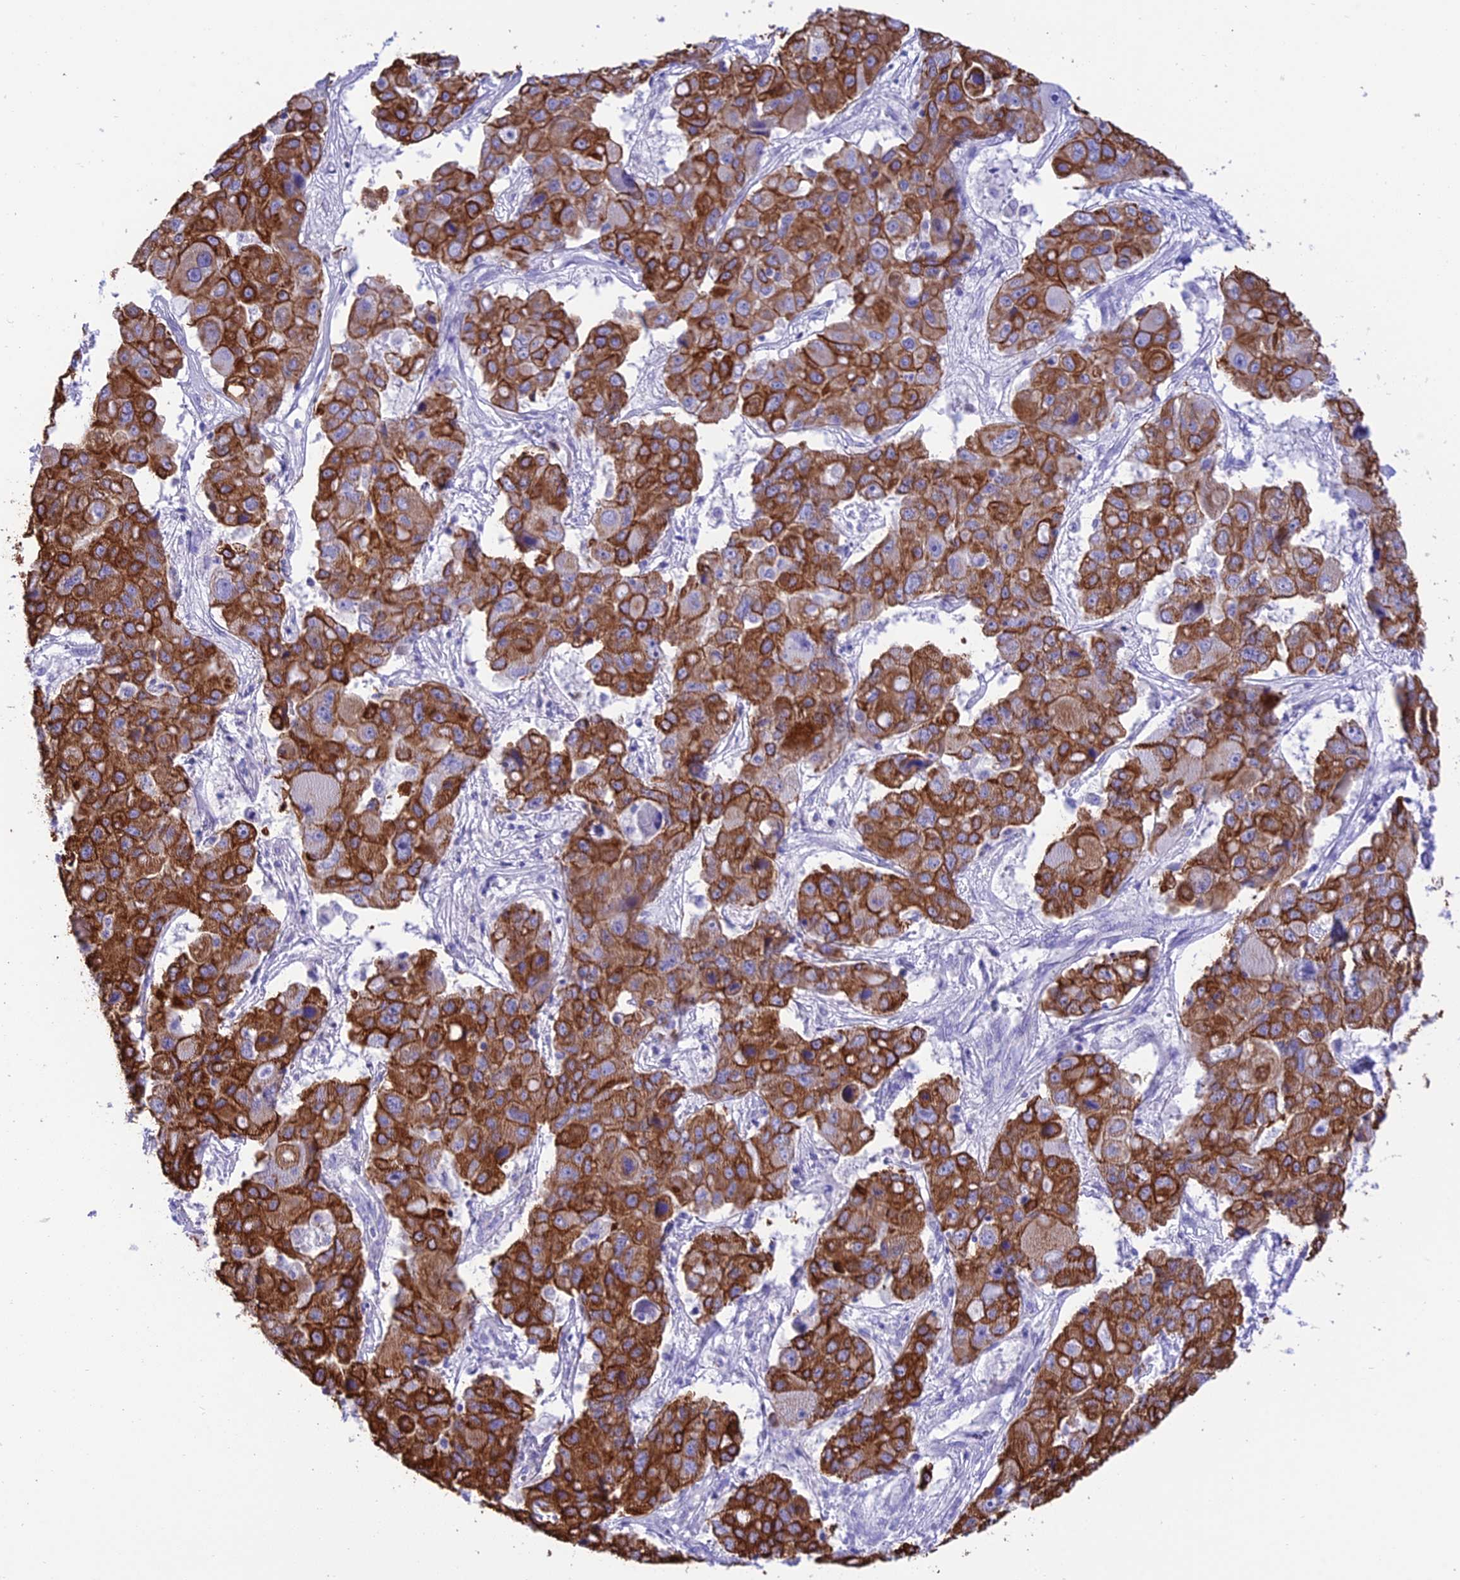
{"staining": {"intensity": "strong", "quantity": ">75%", "location": "cytoplasmic/membranous"}, "tissue": "liver cancer", "cell_type": "Tumor cells", "image_type": "cancer", "snomed": [{"axis": "morphology", "description": "Cholangiocarcinoma"}, {"axis": "topography", "description": "Liver"}], "caption": "Immunohistochemical staining of liver cancer reveals high levels of strong cytoplasmic/membranous protein expression in approximately >75% of tumor cells.", "gene": "VPS52", "patient": {"sex": "male", "age": 67}}